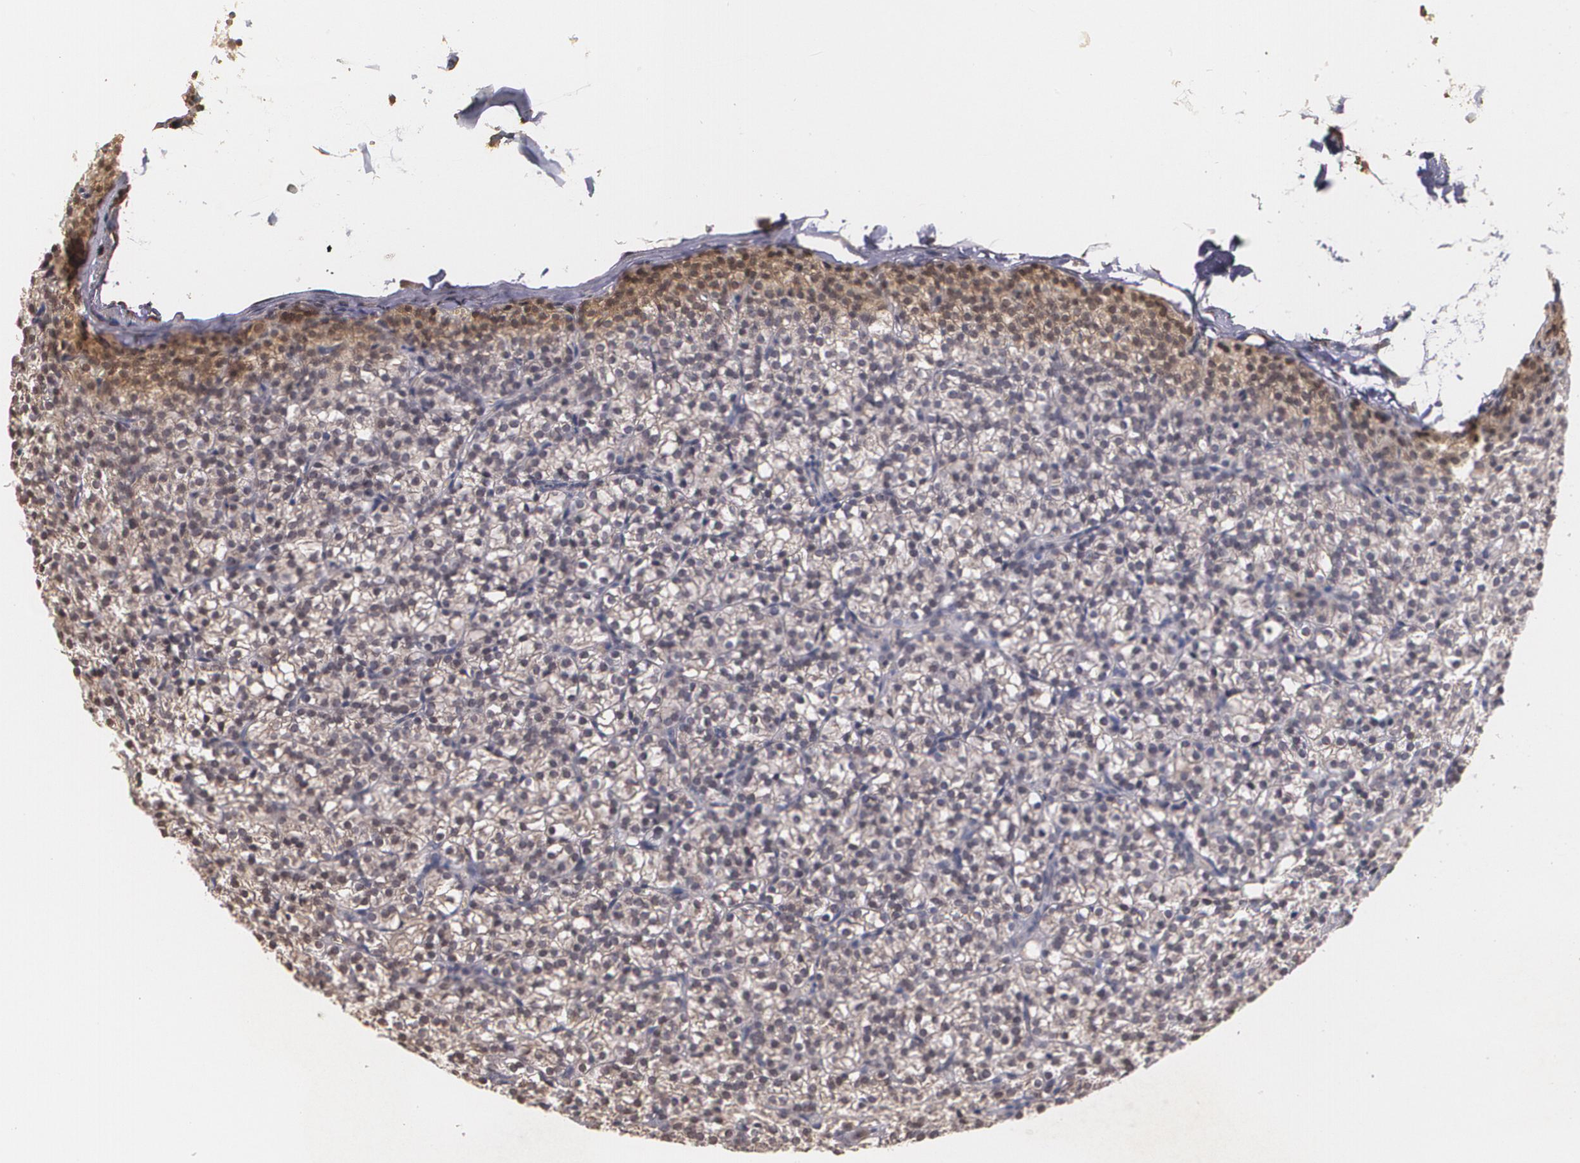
{"staining": {"intensity": "moderate", "quantity": ">75%", "location": "cytoplasmic/membranous"}, "tissue": "parathyroid gland", "cell_type": "Glandular cells", "image_type": "normal", "snomed": [{"axis": "morphology", "description": "Normal tissue, NOS"}, {"axis": "topography", "description": "Parathyroid gland"}], "caption": "Immunohistochemistry photomicrograph of benign parathyroid gland: human parathyroid gland stained using IHC demonstrates medium levels of moderate protein expression localized specifically in the cytoplasmic/membranous of glandular cells, appearing as a cytoplasmic/membranous brown color.", "gene": "IFNGR2", "patient": {"sex": "female", "age": 17}}